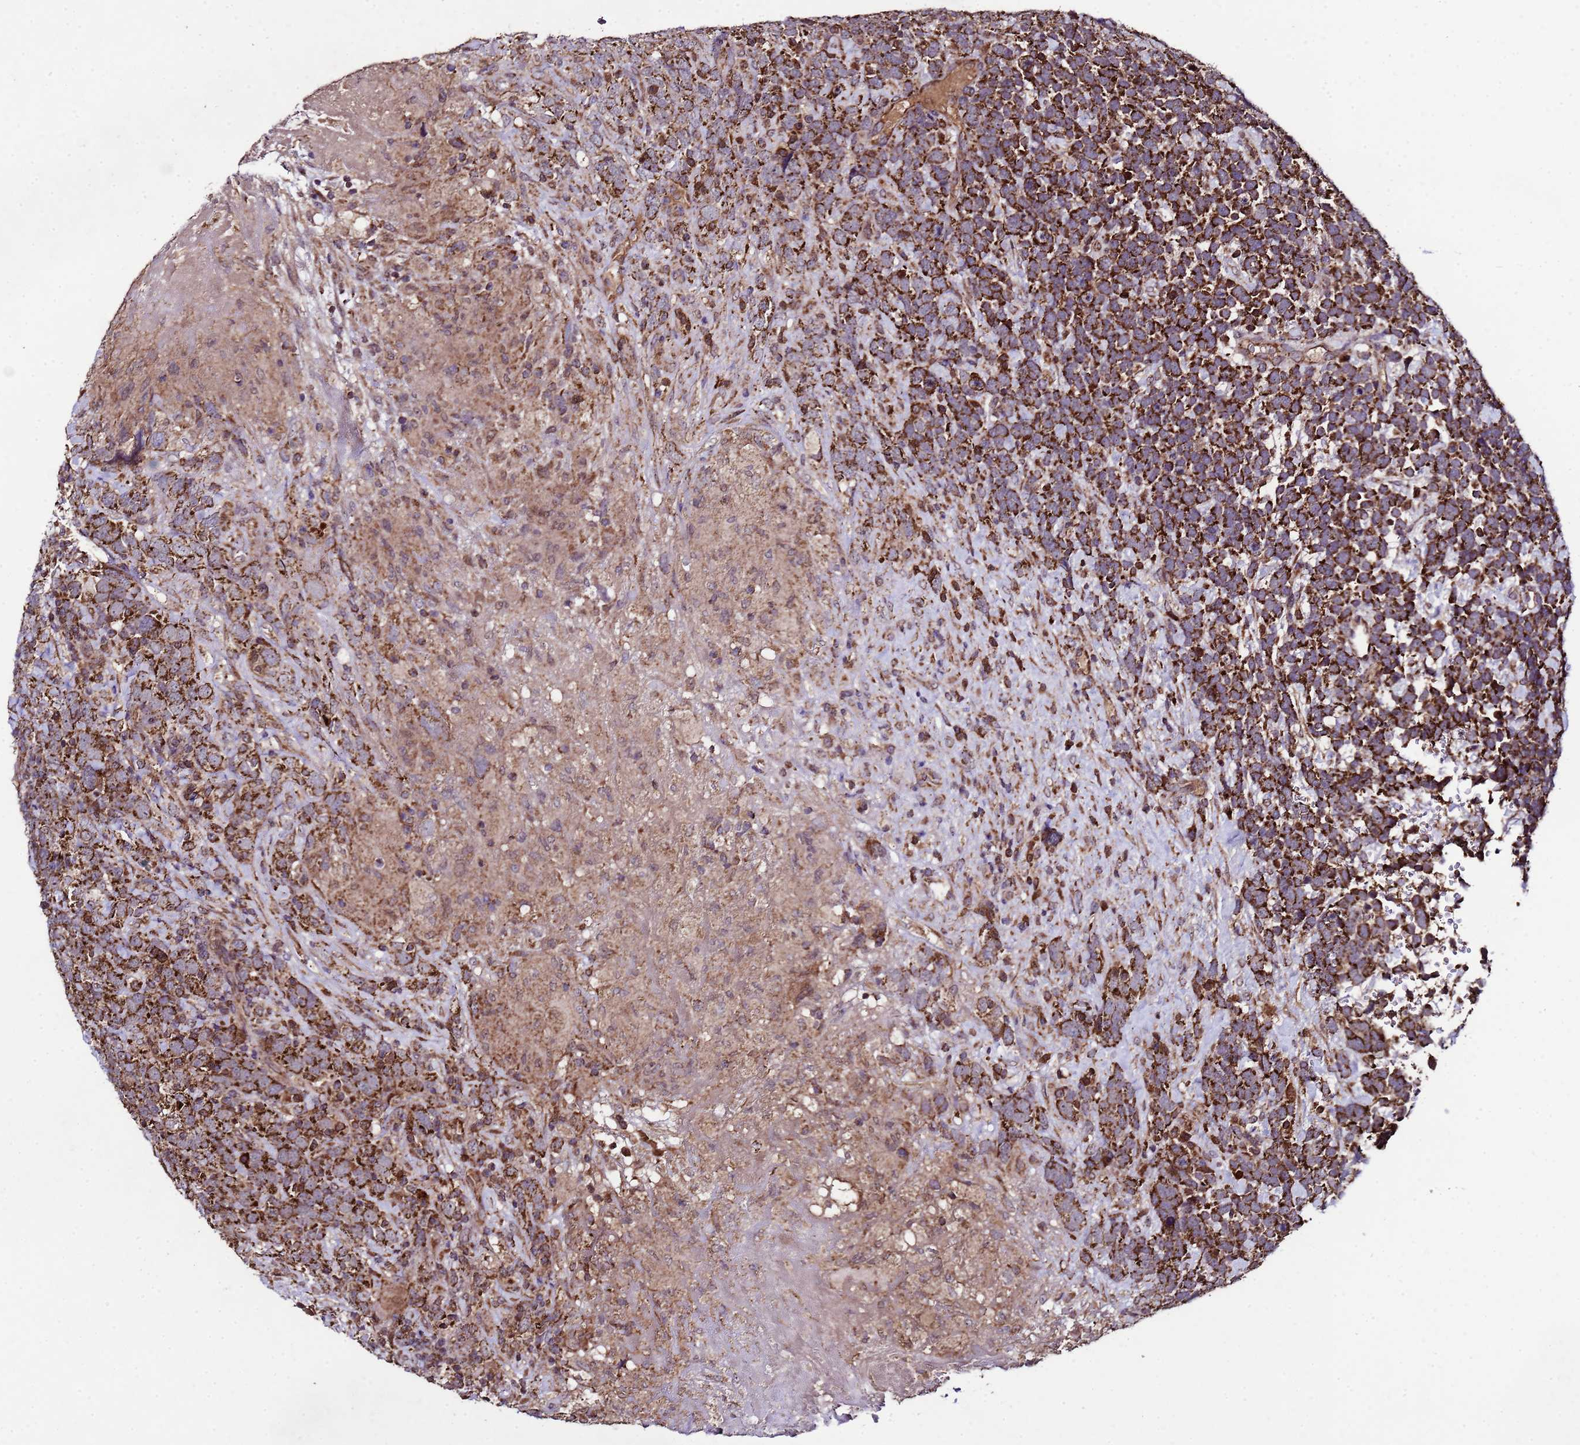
{"staining": {"intensity": "strong", "quantity": ">75%", "location": "cytoplasmic/membranous"}, "tissue": "urothelial cancer", "cell_type": "Tumor cells", "image_type": "cancer", "snomed": [{"axis": "morphology", "description": "Urothelial carcinoma, High grade"}, {"axis": "topography", "description": "Urinary bladder"}], "caption": "This micrograph shows immunohistochemistry (IHC) staining of human urothelial cancer, with high strong cytoplasmic/membranous positivity in approximately >75% of tumor cells.", "gene": "HSPBAP1", "patient": {"sex": "female", "age": 82}}